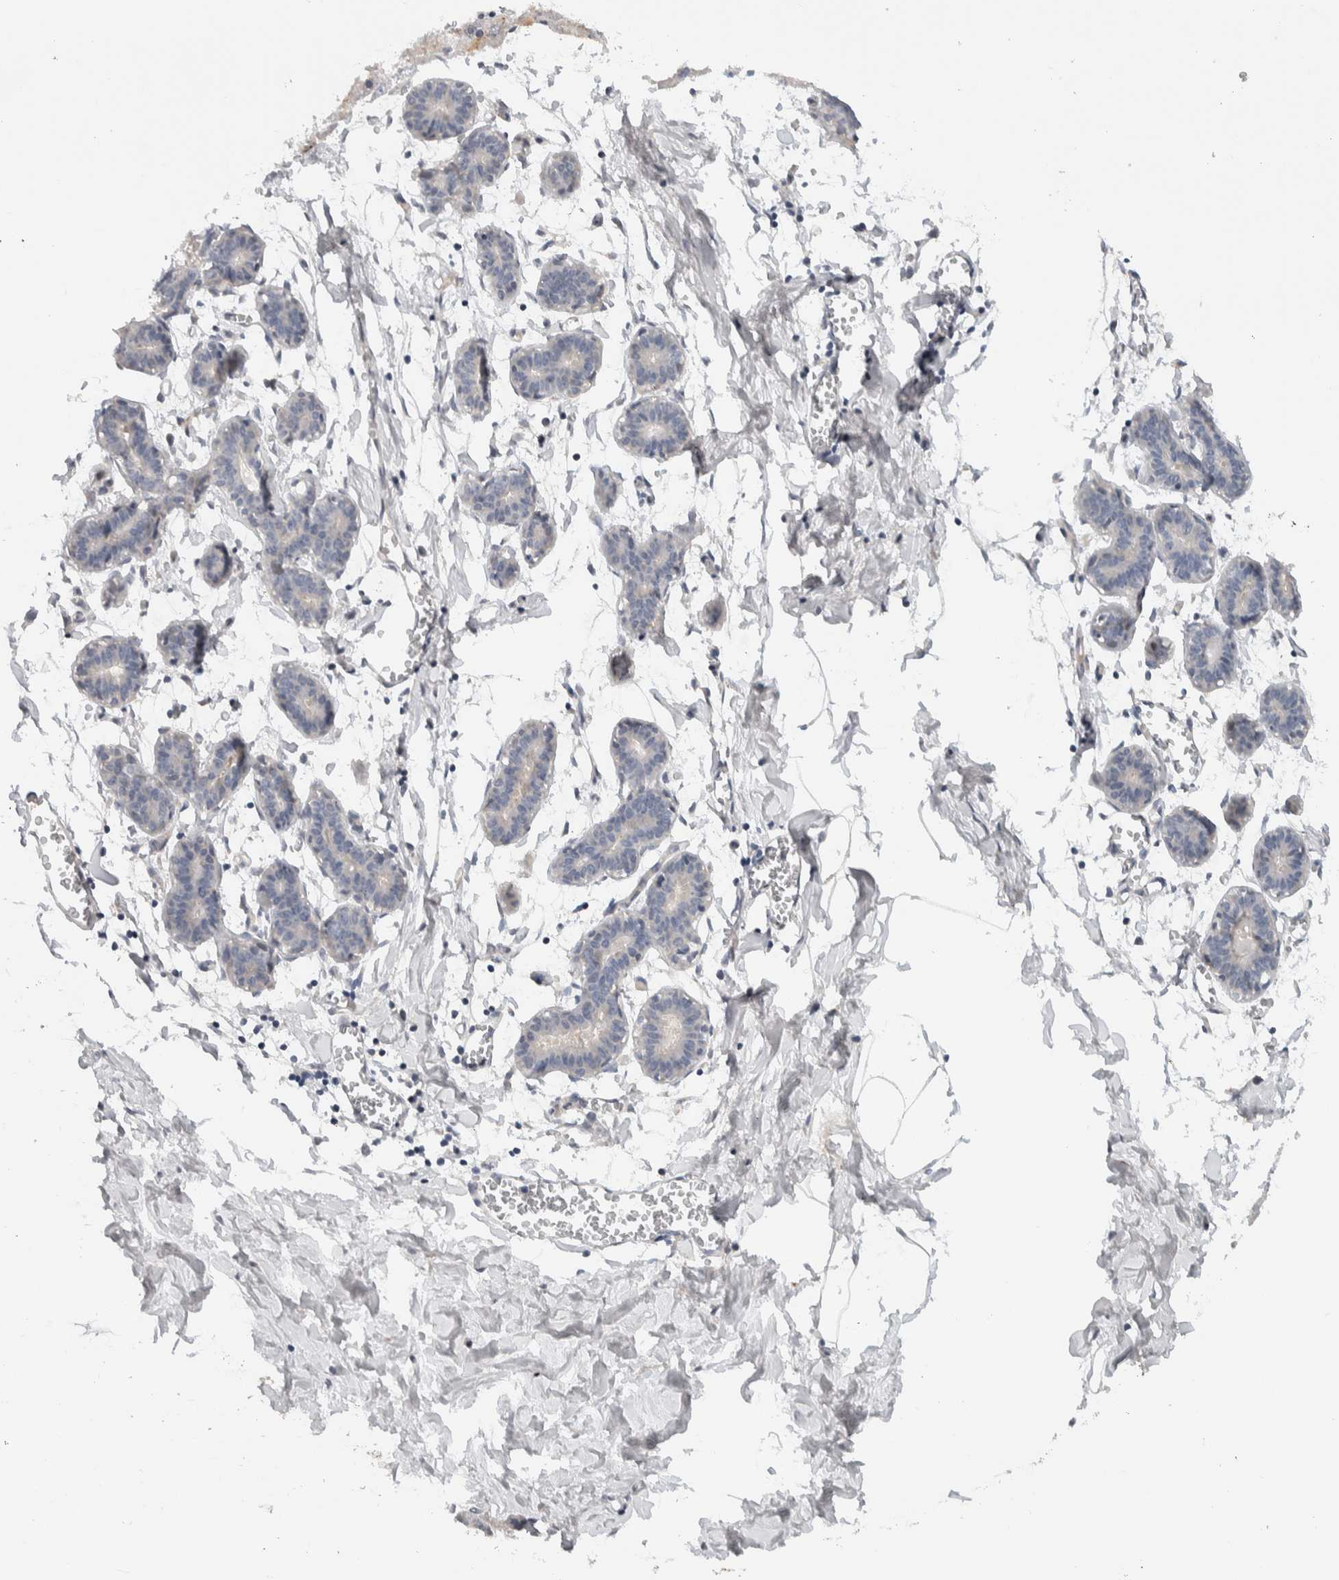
{"staining": {"intensity": "negative", "quantity": "none", "location": "none"}, "tissue": "breast", "cell_type": "Adipocytes", "image_type": "normal", "snomed": [{"axis": "morphology", "description": "Normal tissue, NOS"}, {"axis": "topography", "description": "Breast"}], "caption": "IHC of benign breast reveals no positivity in adipocytes.", "gene": "NCR3LG1", "patient": {"sex": "female", "age": 27}}